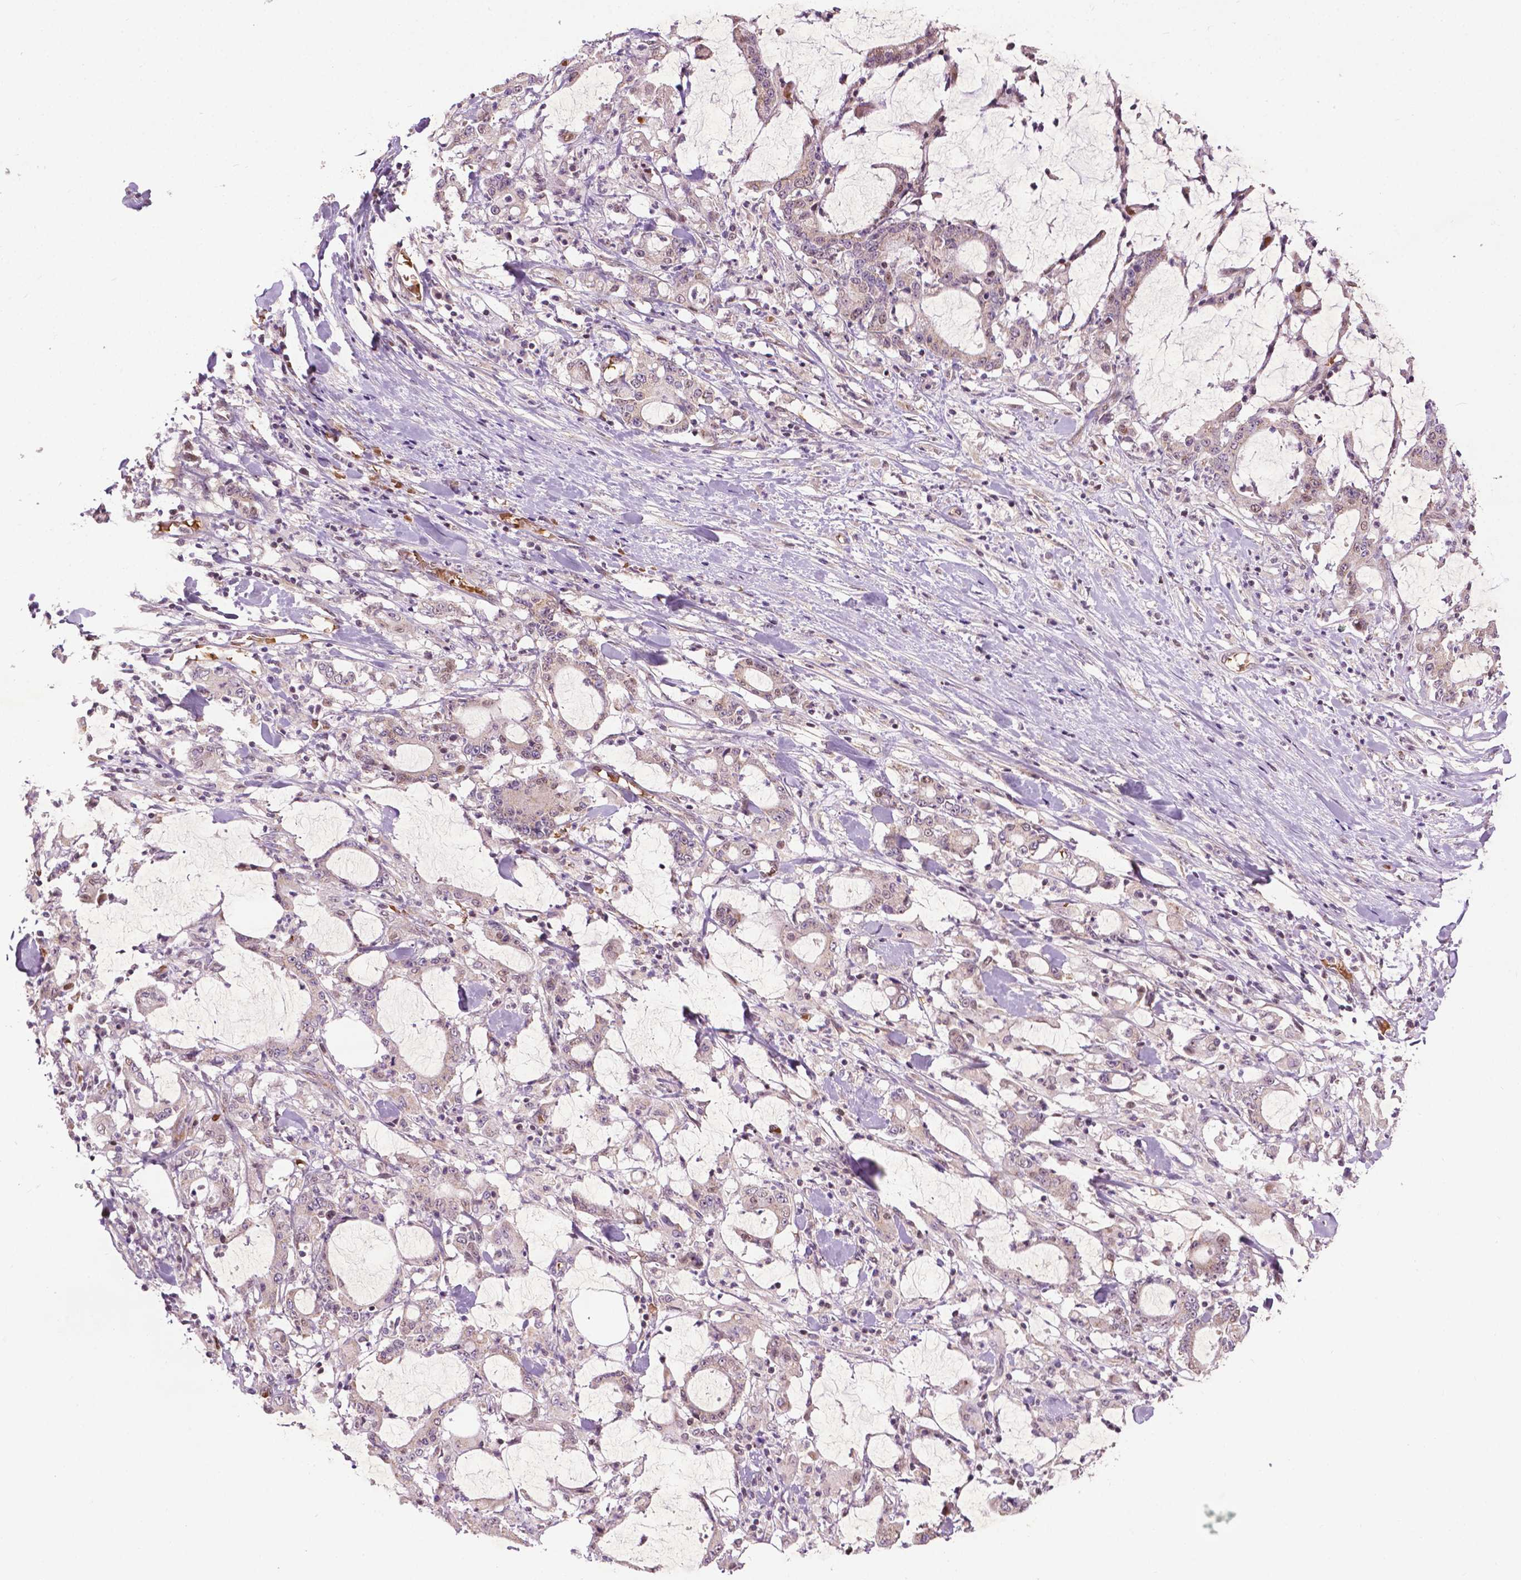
{"staining": {"intensity": "negative", "quantity": "none", "location": "none"}, "tissue": "stomach cancer", "cell_type": "Tumor cells", "image_type": "cancer", "snomed": [{"axis": "morphology", "description": "Adenocarcinoma, NOS"}, {"axis": "topography", "description": "Stomach, upper"}], "caption": "DAB immunohistochemical staining of adenocarcinoma (stomach) demonstrates no significant staining in tumor cells.", "gene": "ZNF41", "patient": {"sex": "male", "age": 68}}